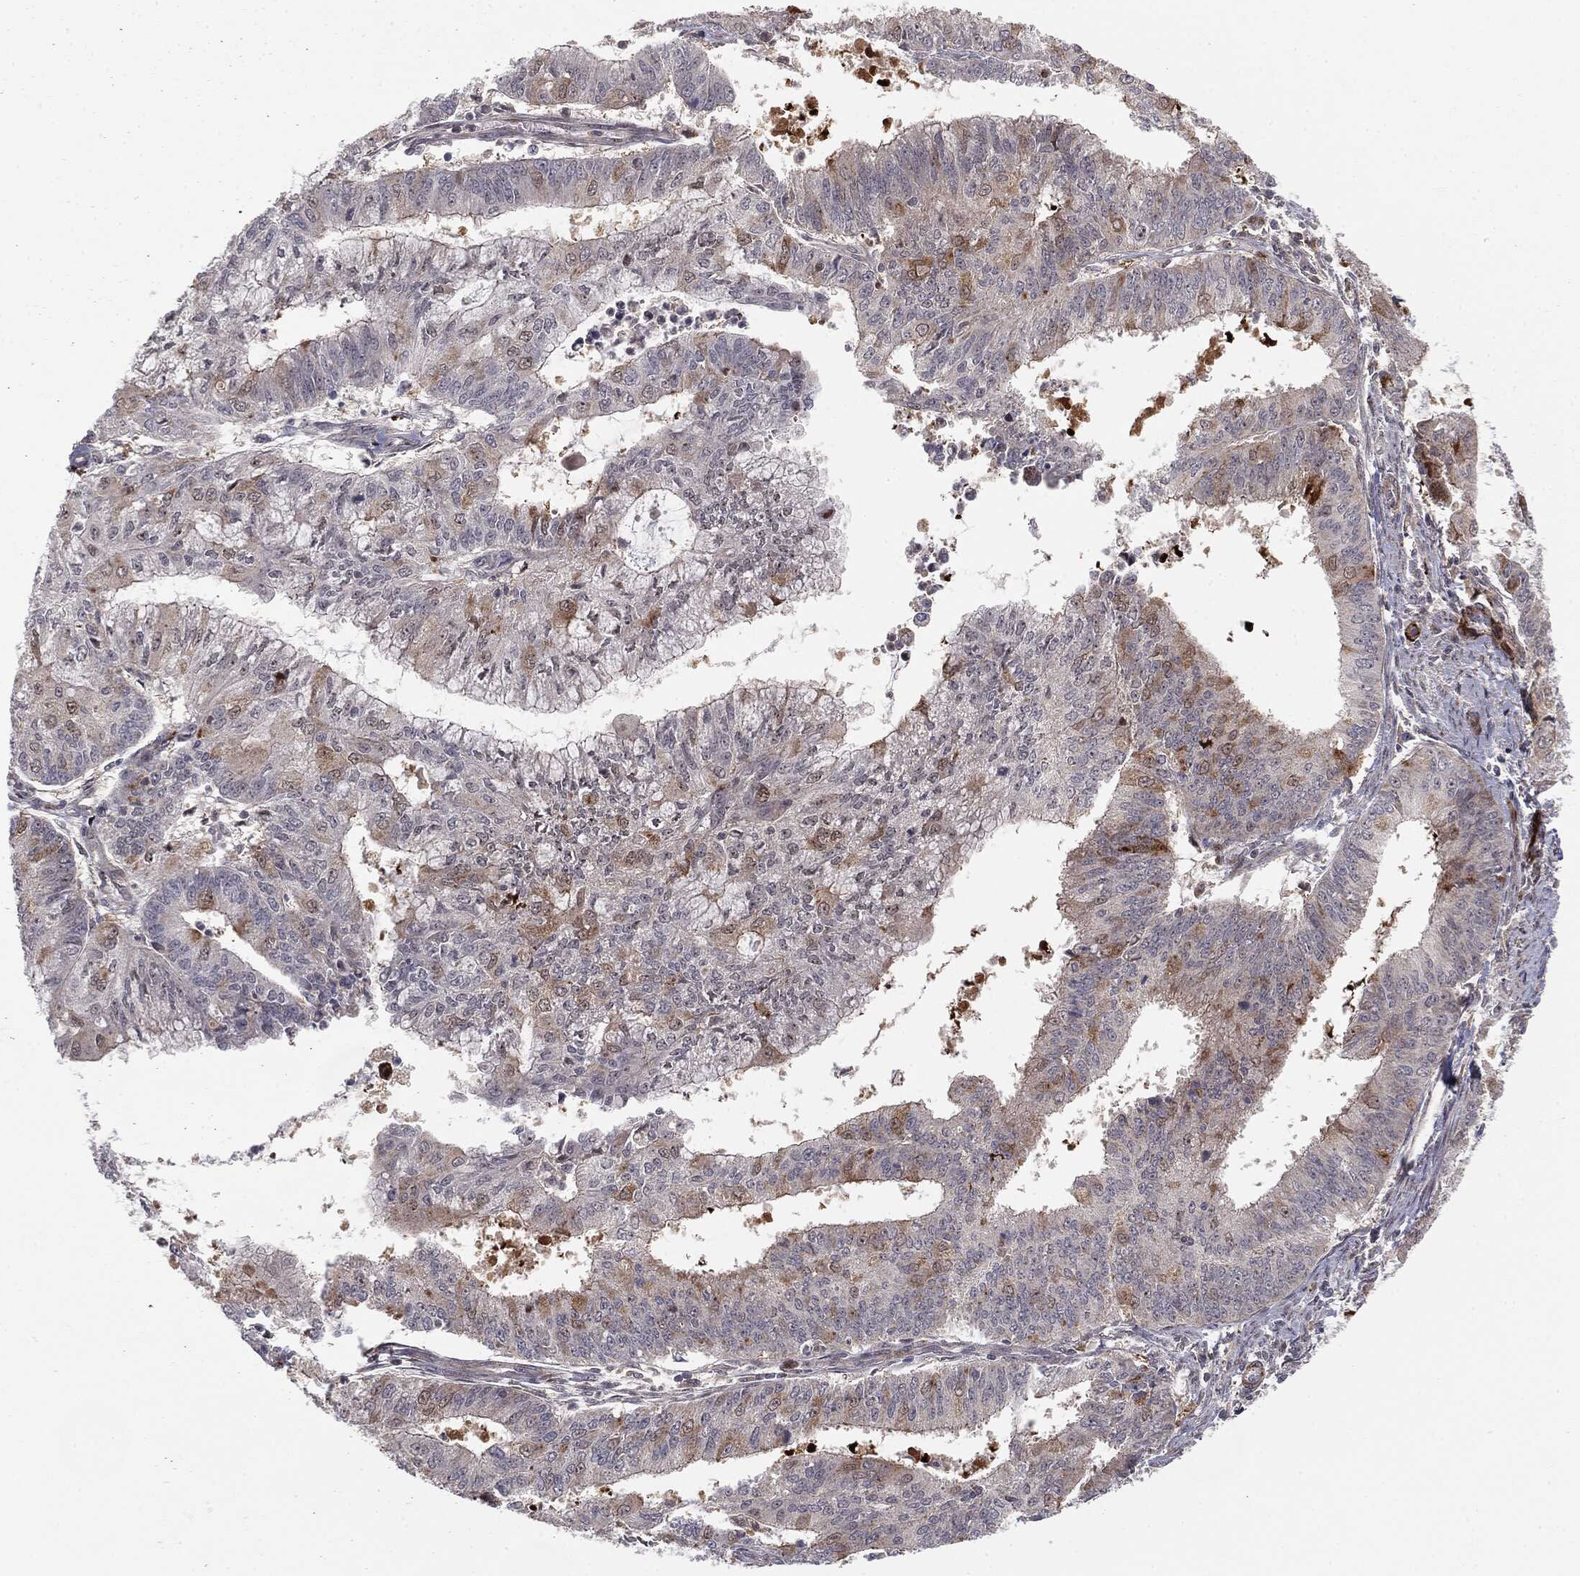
{"staining": {"intensity": "weak", "quantity": "<25%", "location": "cytoplasmic/membranous"}, "tissue": "endometrial cancer", "cell_type": "Tumor cells", "image_type": "cancer", "snomed": [{"axis": "morphology", "description": "Adenocarcinoma, NOS"}, {"axis": "topography", "description": "Endometrium"}], "caption": "Endometrial adenocarcinoma stained for a protein using immunohistochemistry reveals no expression tumor cells.", "gene": "PTEN", "patient": {"sex": "female", "age": 61}}